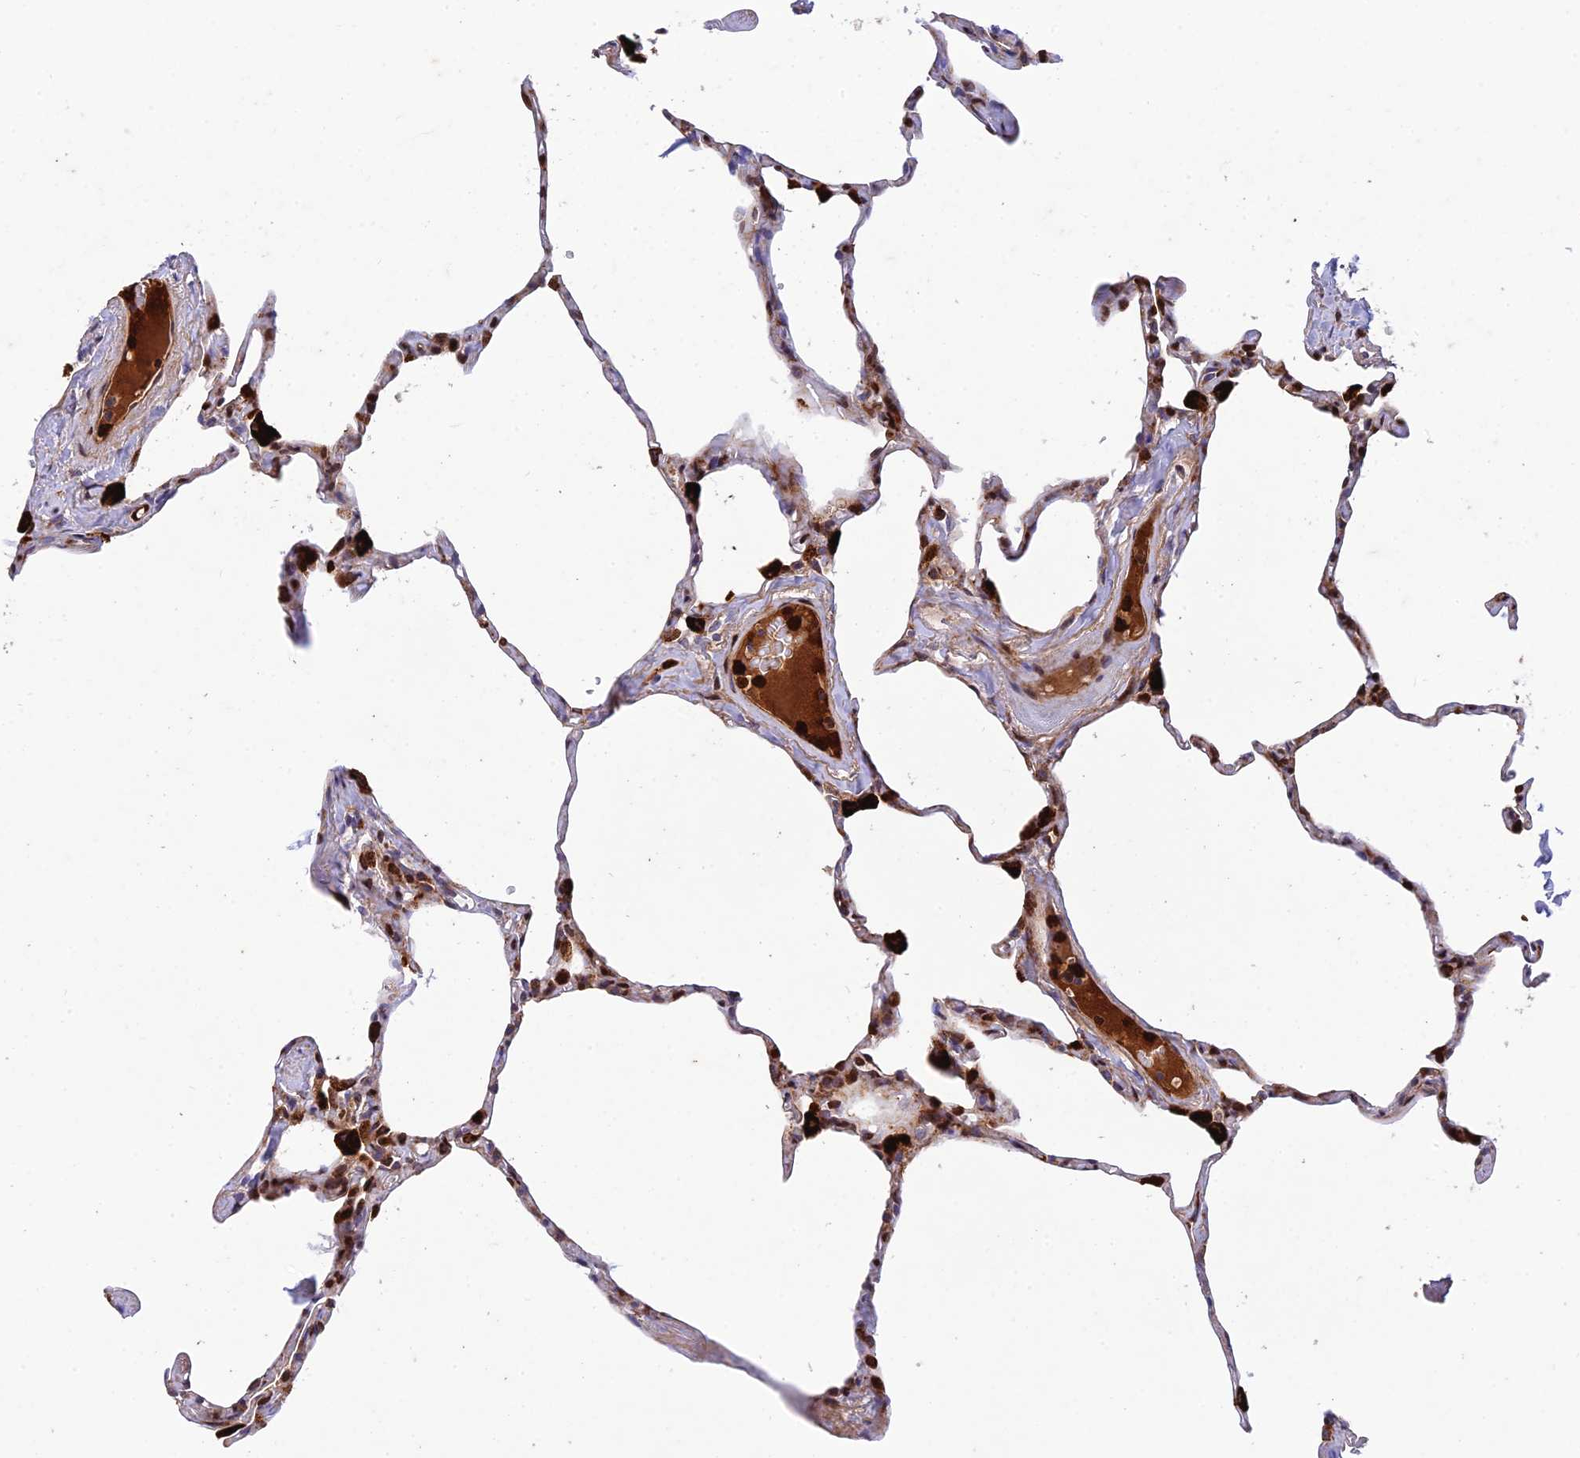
{"staining": {"intensity": "strong", "quantity": "<25%", "location": "cytoplasmic/membranous"}, "tissue": "lung", "cell_type": "Alveolar cells", "image_type": "normal", "snomed": [{"axis": "morphology", "description": "Normal tissue, NOS"}, {"axis": "topography", "description": "Lung"}], "caption": "Lung stained with DAB immunohistochemistry (IHC) reveals medium levels of strong cytoplasmic/membranous staining in about <25% of alveolar cells.", "gene": "CPSF4L", "patient": {"sex": "male", "age": 65}}